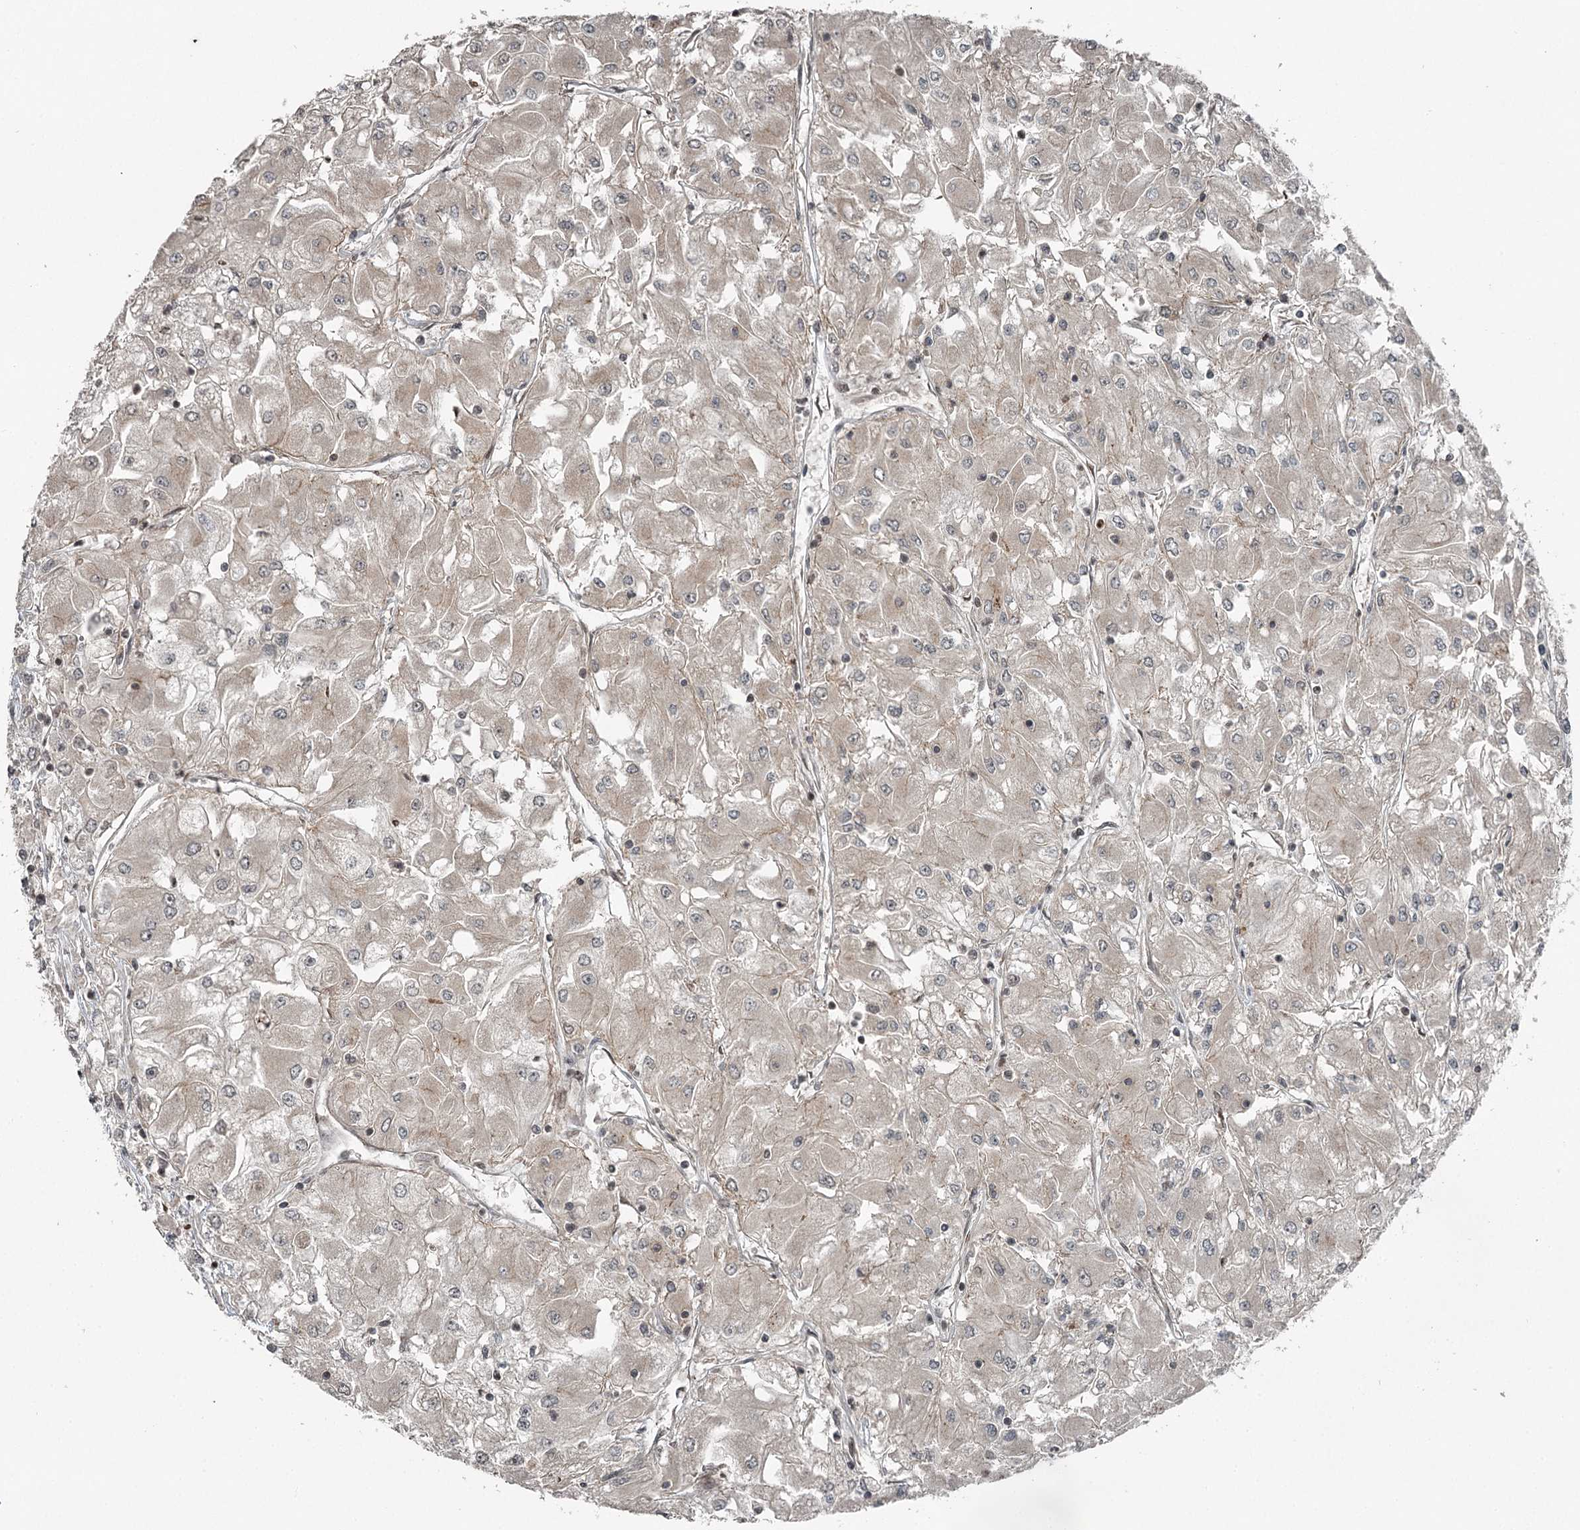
{"staining": {"intensity": "weak", "quantity": "<25%", "location": "cytoplasmic/membranous"}, "tissue": "renal cancer", "cell_type": "Tumor cells", "image_type": "cancer", "snomed": [{"axis": "morphology", "description": "Adenocarcinoma, NOS"}, {"axis": "topography", "description": "Kidney"}], "caption": "This micrograph is of adenocarcinoma (renal) stained with immunohistochemistry to label a protein in brown with the nuclei are counter-stained blue. There is no positivity in tumor cells. Brightfield microscopy of immunohistochemistry (IHC) stained with DAB (brown) and hematoxylin (blue), captured at high magnification.", "gene": "RASSF8", "patient": {"sex": "male", "age": 80}}